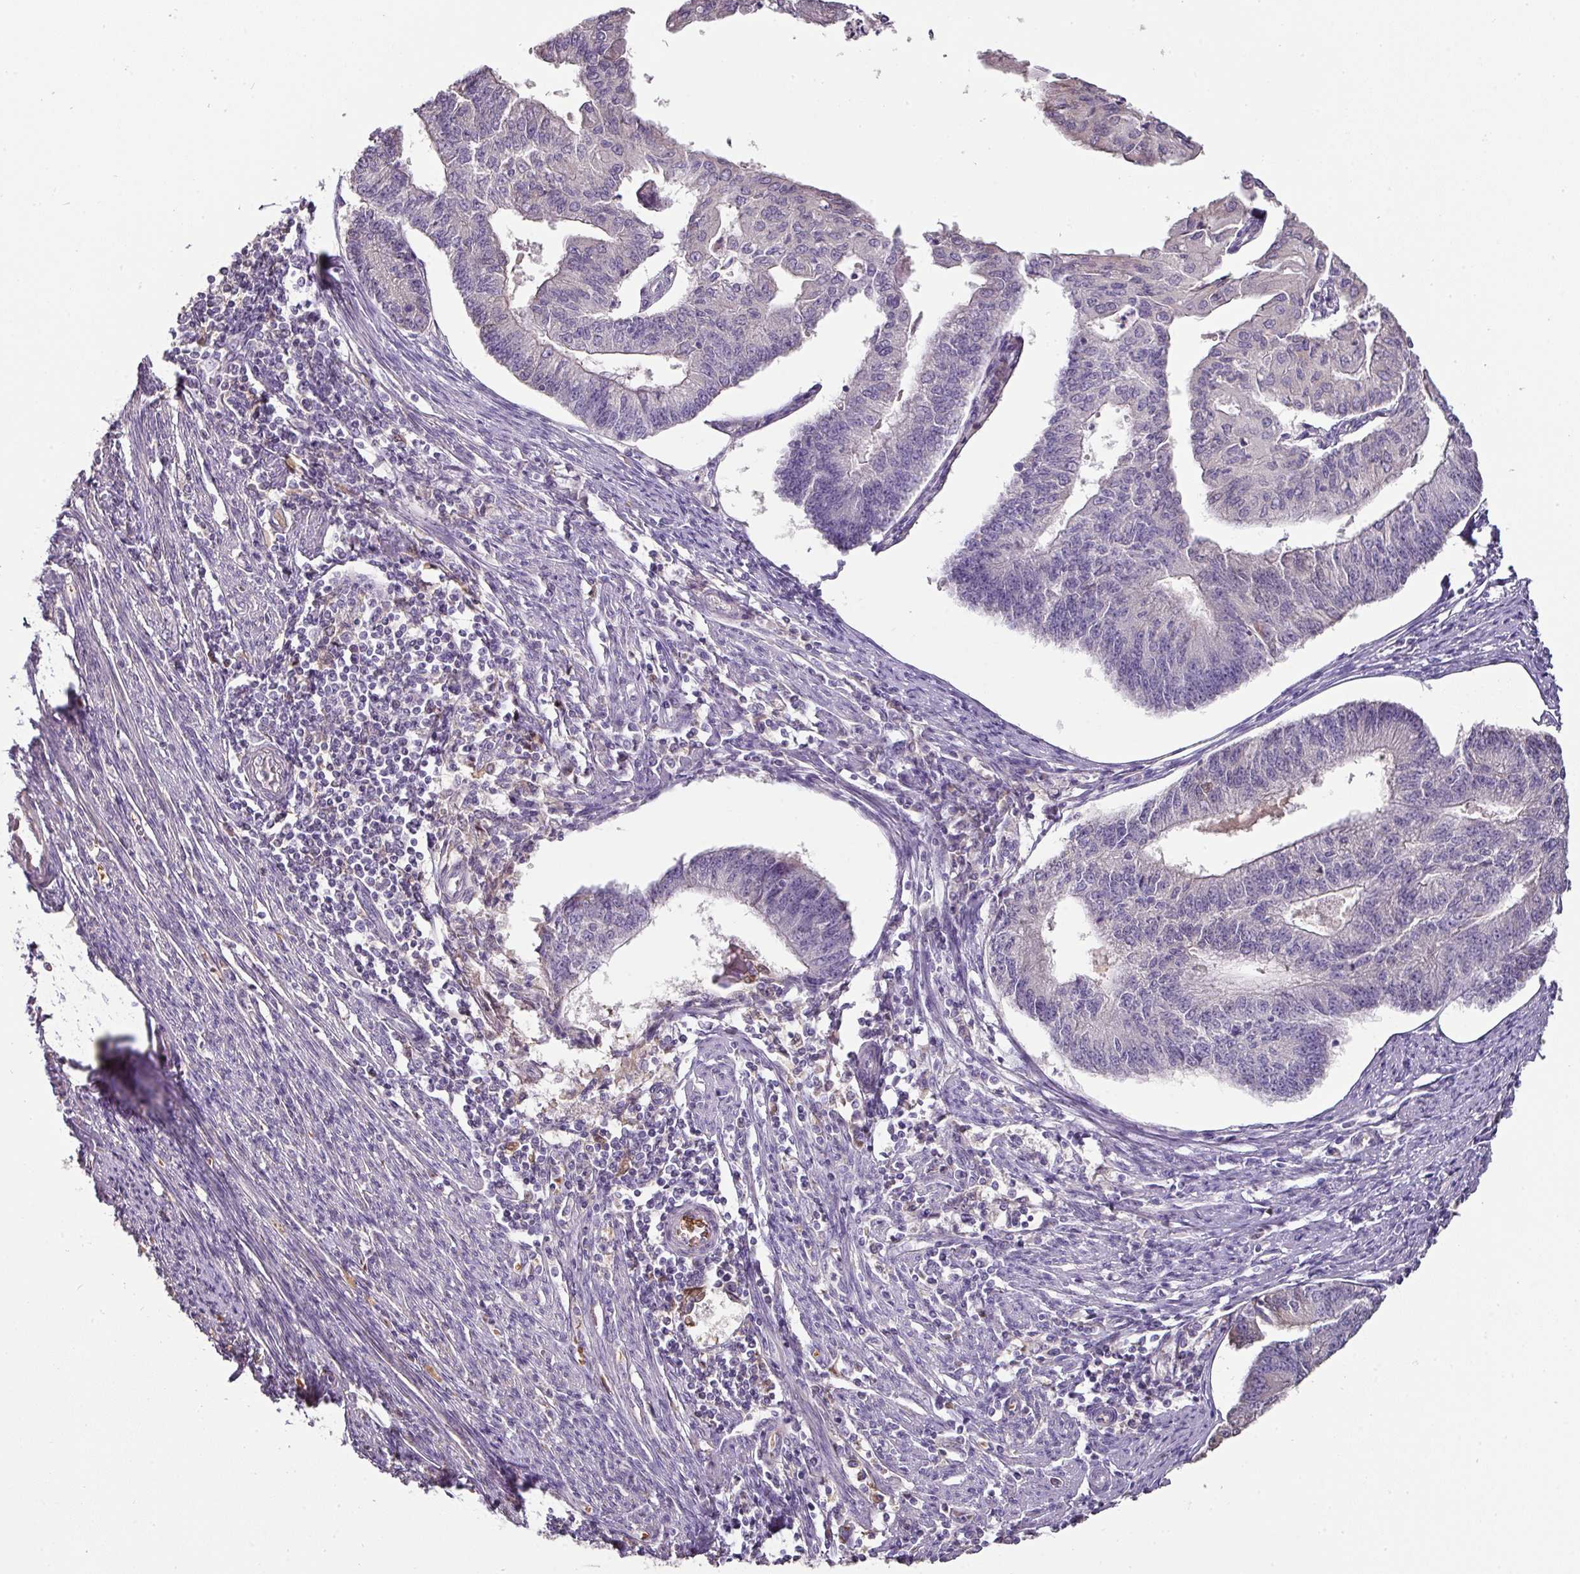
{"staining": {"intensity": "negative", "quantity": "none", "location": "none"}, "tissue": "endometrial cancer", "cell_type": "Tumor cells", "image_type": "cancer", "snomed": [{"axis": "morphology", "description": "Adenocarcinoma, NOS"}, {"axis": "topography", "description": "Endometrium"}], "caption": "Immunohistochemical staining of endometrial cancer (adenocarcinoma) exhibits no significant positivity in tumor cells. Brightfield microscopy of immunohistochemistry (IHC) stained with DAB (3,3'-diaminobenzidine) (brown) and hematoxylin (blue), captured at high magnification.", "gene": "CCZ1", "patient": {"sex": "female", "age": 56}}